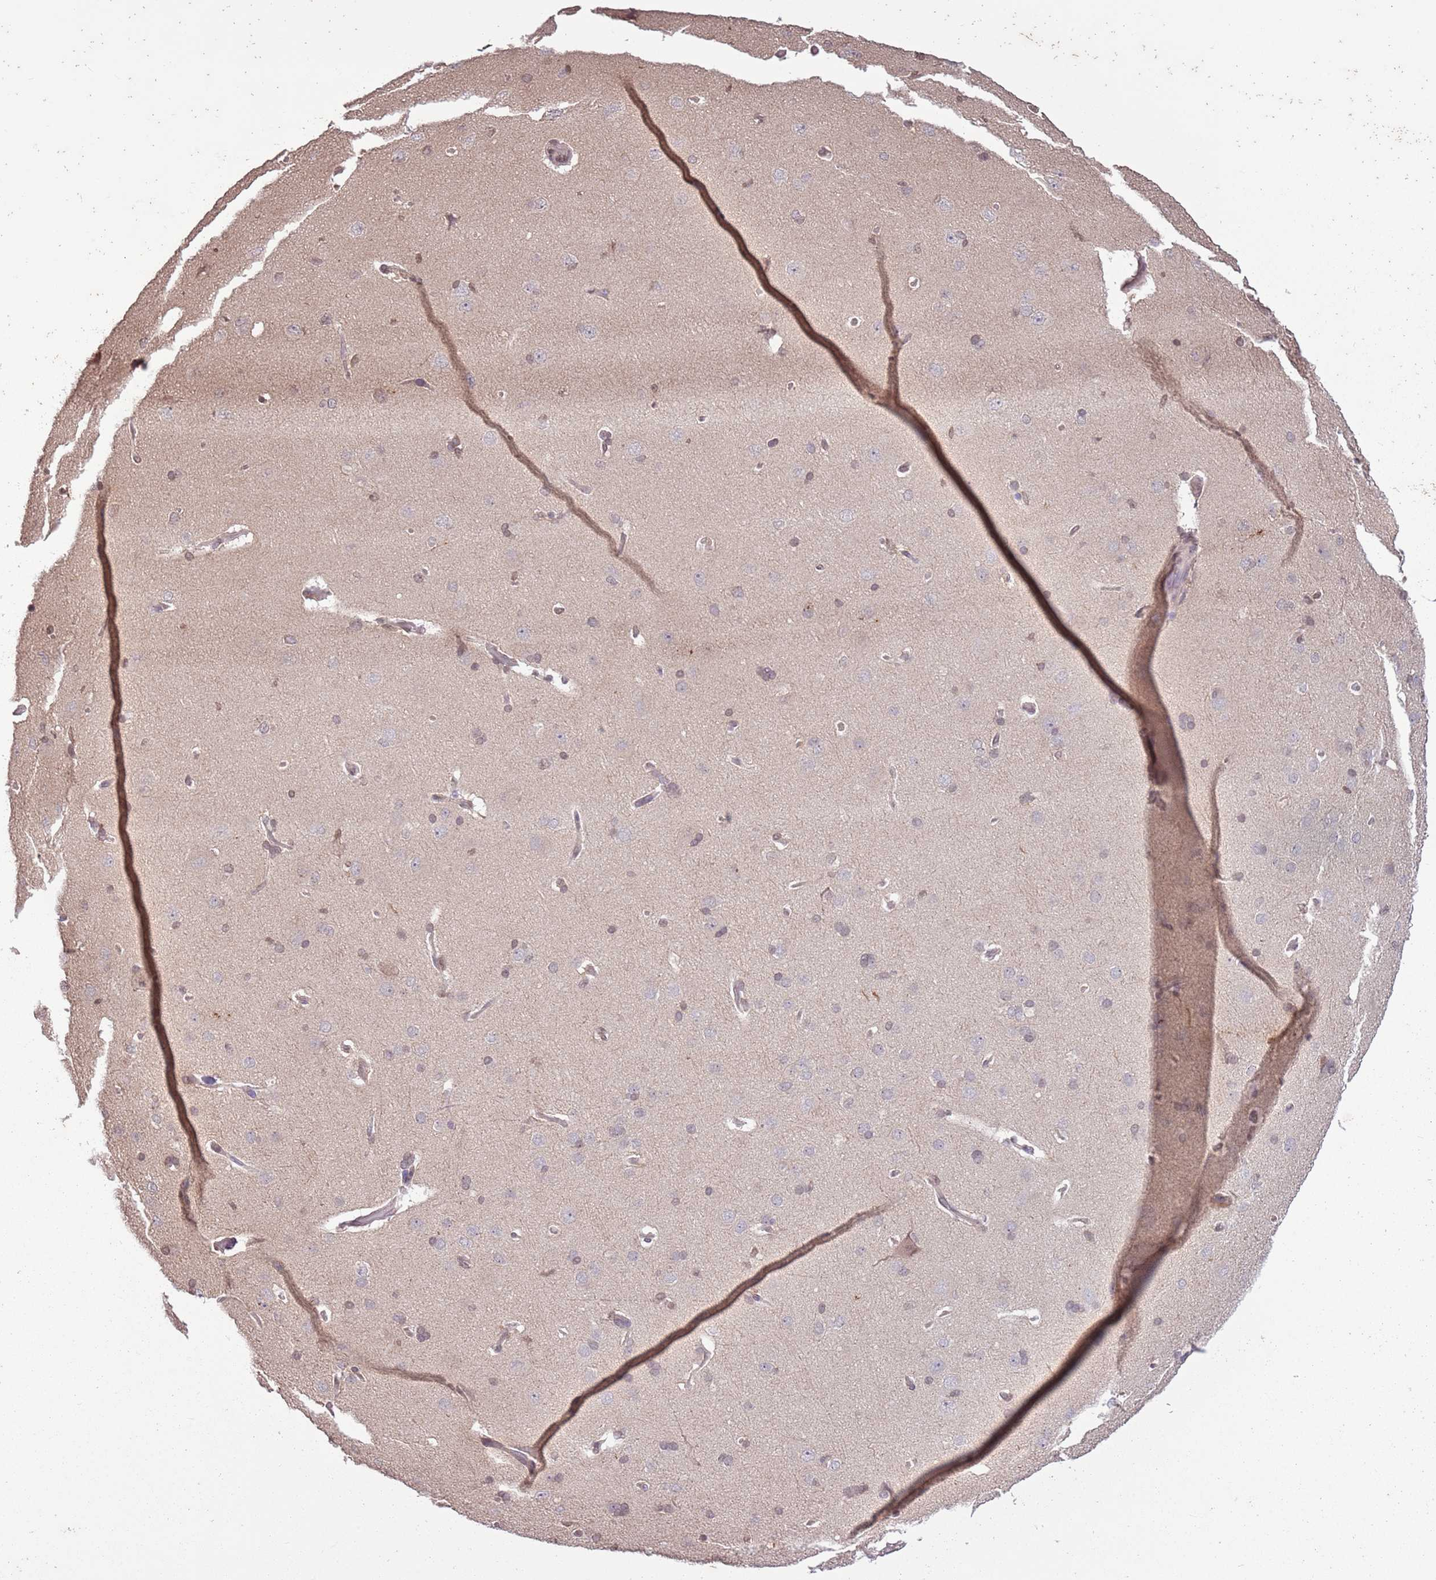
{"staining": {"intensity": "negative", "quantity": "none", "location": "none"}, "tissue": "cerebral cortex", "cell_type": "Endothelial cells", "image_type": "normal", "snomed": [{"axis": "morphology", "description": "Normal tissue, NOS"}, {"axis": "topography", "description": "Cerebral cortex"}], "caption": "This is a micrograph of immunohistochemistry (IHC) staining of unremarkable cerebral cortex, which shows no positivity in endothelial cells. (DAB (3,3'-diaminobenzidine) IHC with hematoxylin counter stain).", "gene": "CAPN9", "patient": {"sex": "male", "age": 62}}